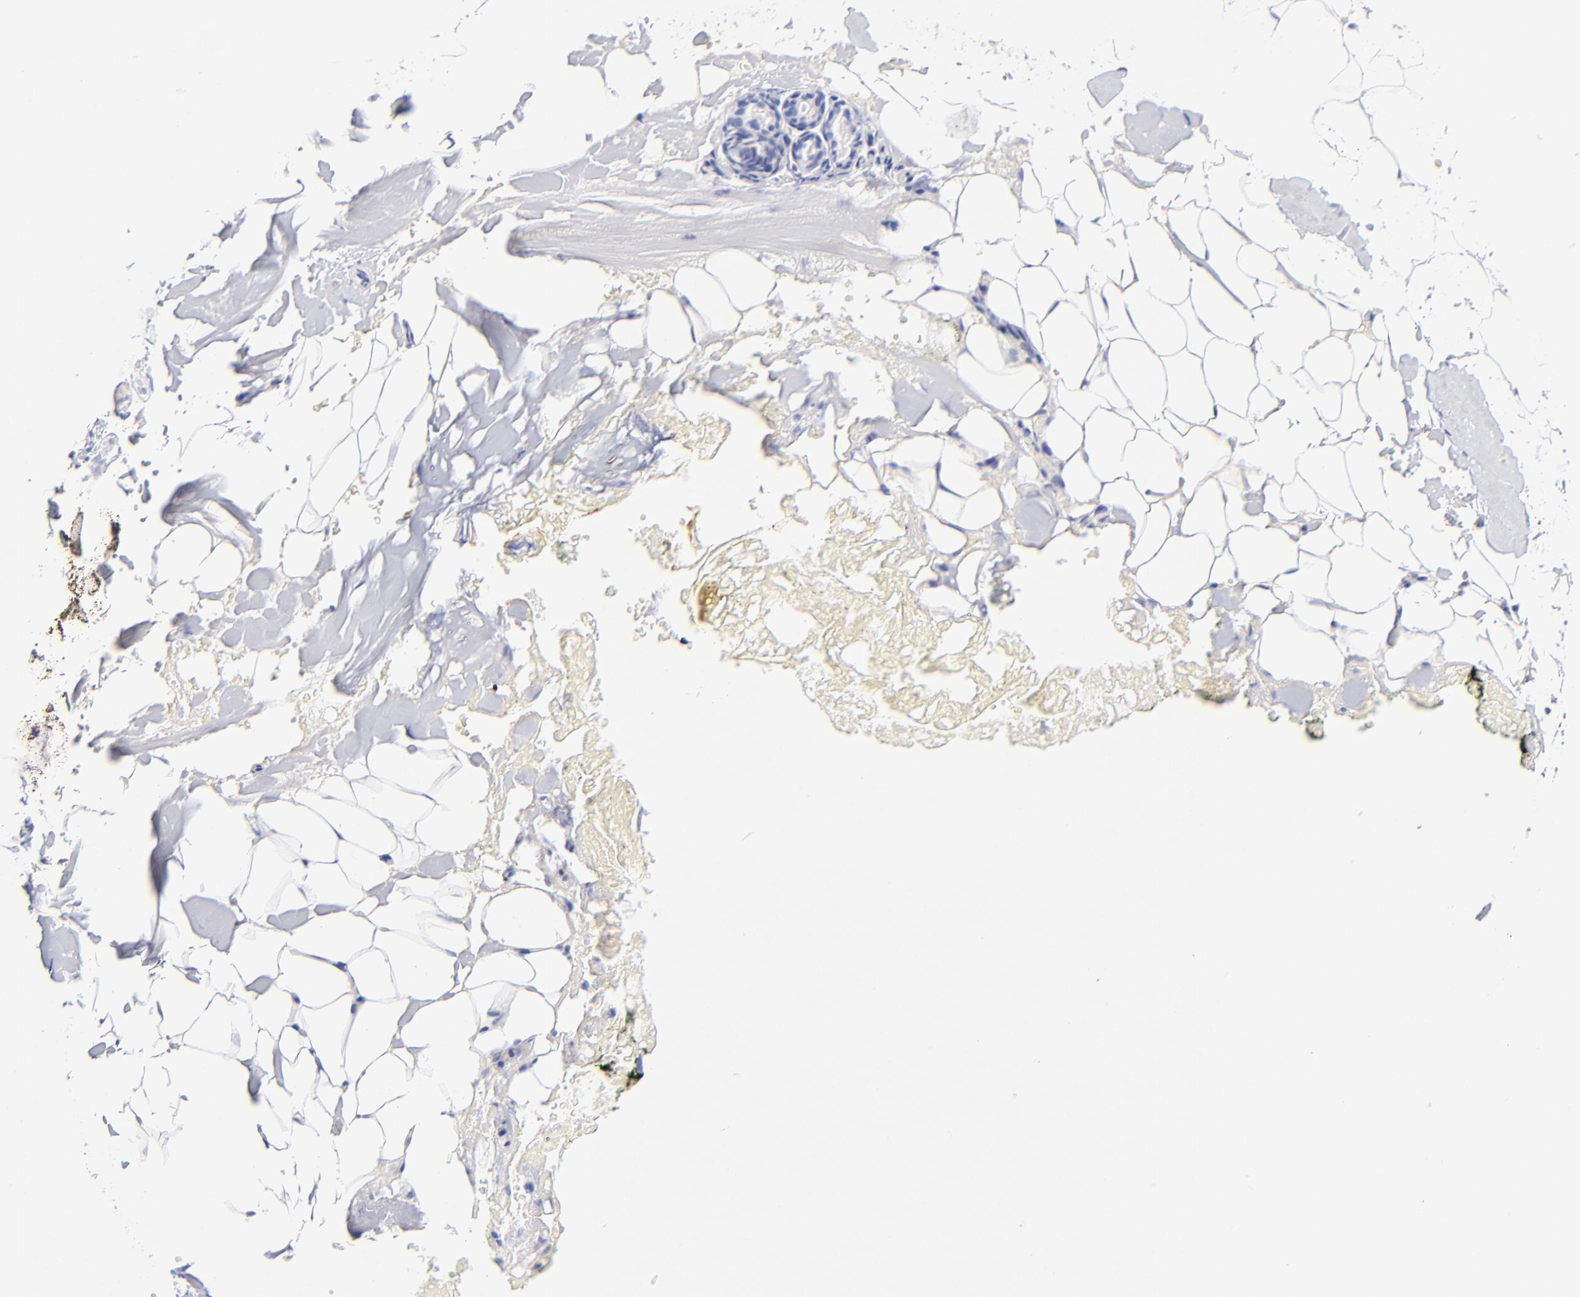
{"staining": {"intensity": "negative", "quantity": "none", "location": "none"}, "tissue": "breast", "cell_type": "Adipocytes", "image_type": "normal", "snomed": [{"axis": "morphology", "description": "Normal tissue, NOS"}, {"axis": "topography", "description": "Breast"}, {"axis": "topography", "description": "Soft tissue"}], "caption": "Immunohistochemistry photomicrograph of normal human breast stained for a protein (brown), which reveals no staining in adipocytes.", "gene": "ASB9", "patient": {"sex": "female", "age": 75}}